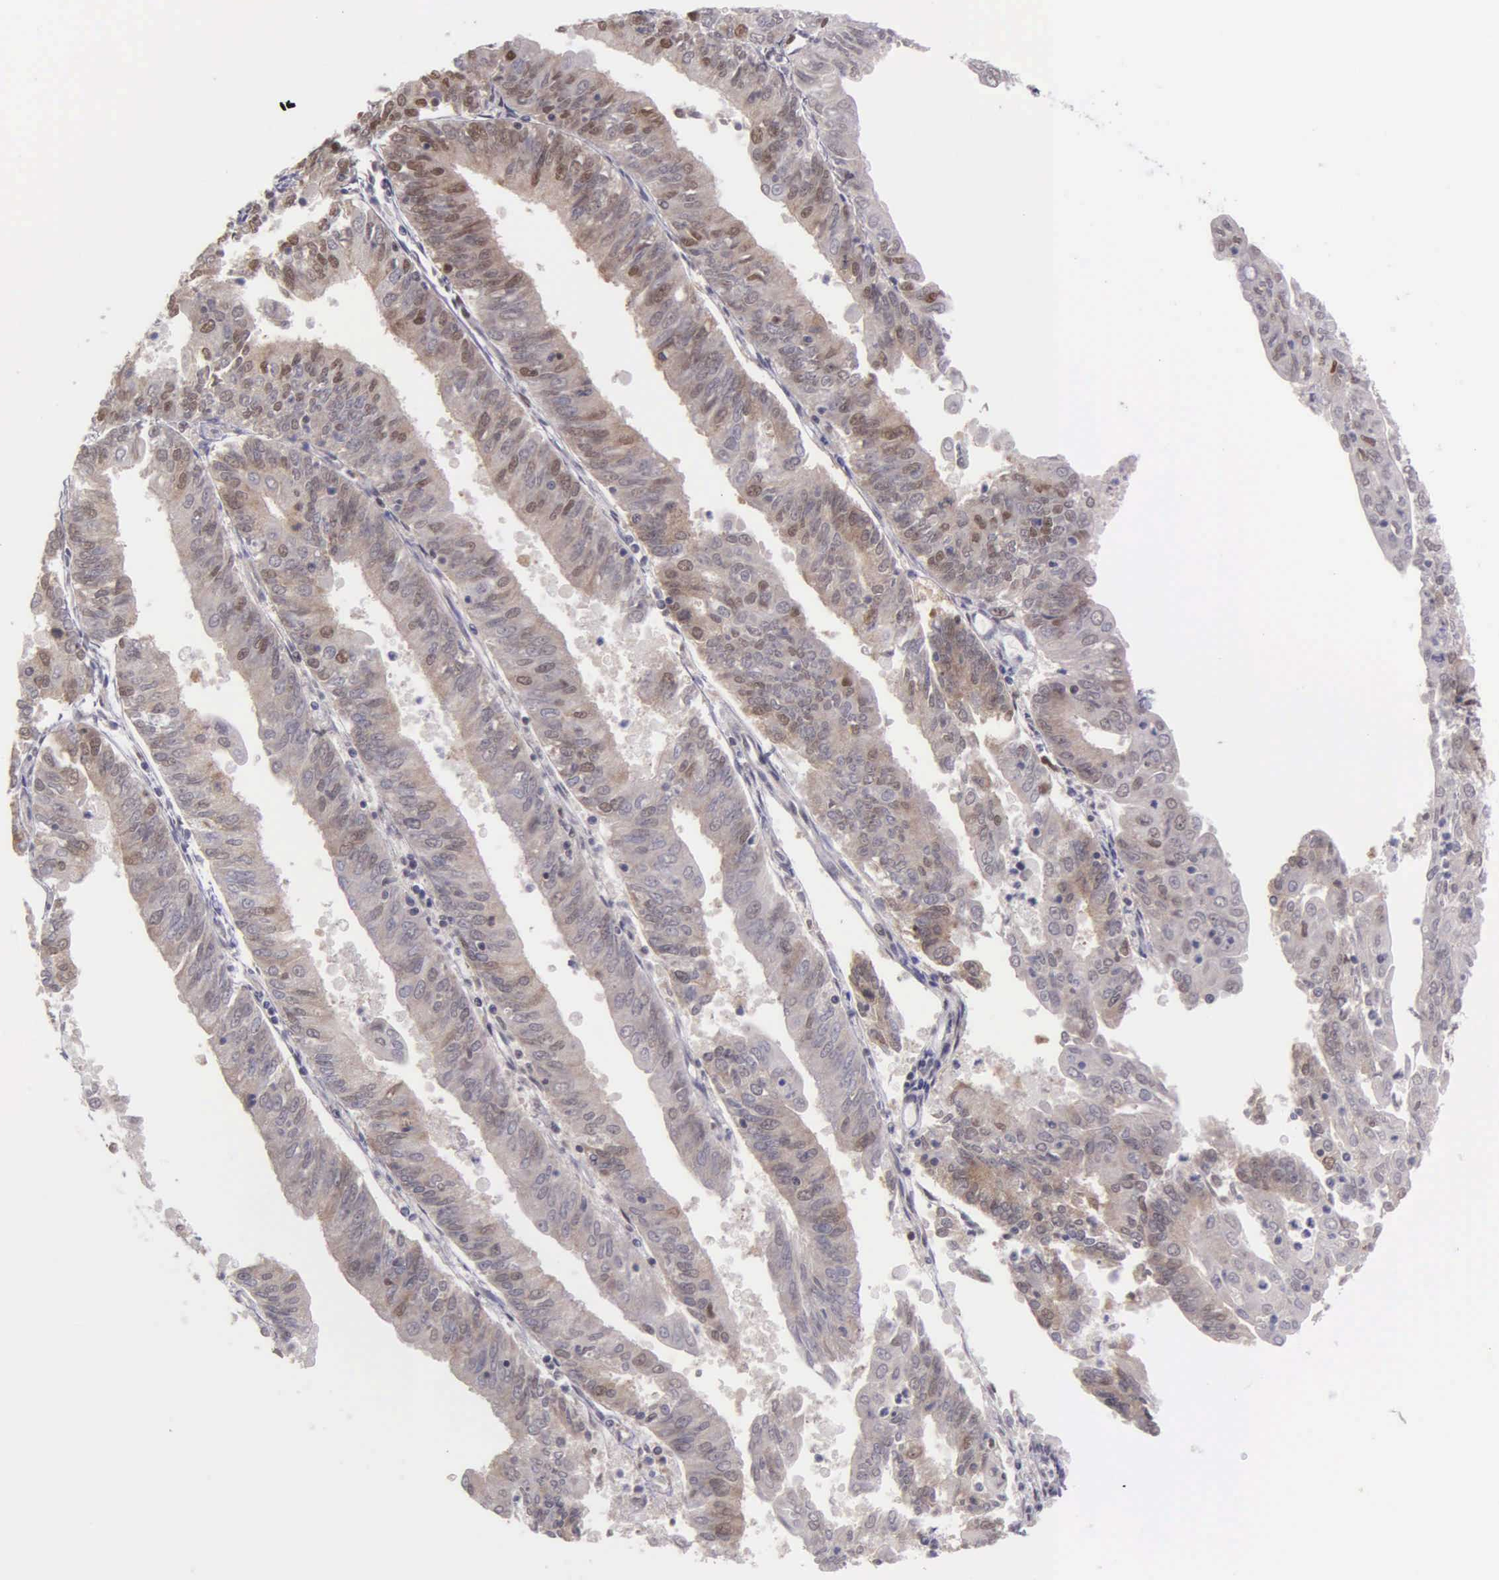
{"staining": {"intensity": "weak", "quantity": "25%-75%", "location": "cytoplasmic/membranous,nuclear"}, "tissue": "endometrial cancer", "cell_type": "Tumor cells", "image_type": "cancer", "snomed": [{"axis": "morphology", "description": "Adenocarcinoma, NOS"}, {"axis": "topography", "description": "Endometrium"}], "caption": "There is low levels of weak cytoplasmic/membranous and nuclear staining in tumor cells of adenocarcinoma (endometrial), as demonstrated by immunohistochemical staining (brown color).", "gene": "UBR7", "patient": {"sex": "female", "age": 79}}